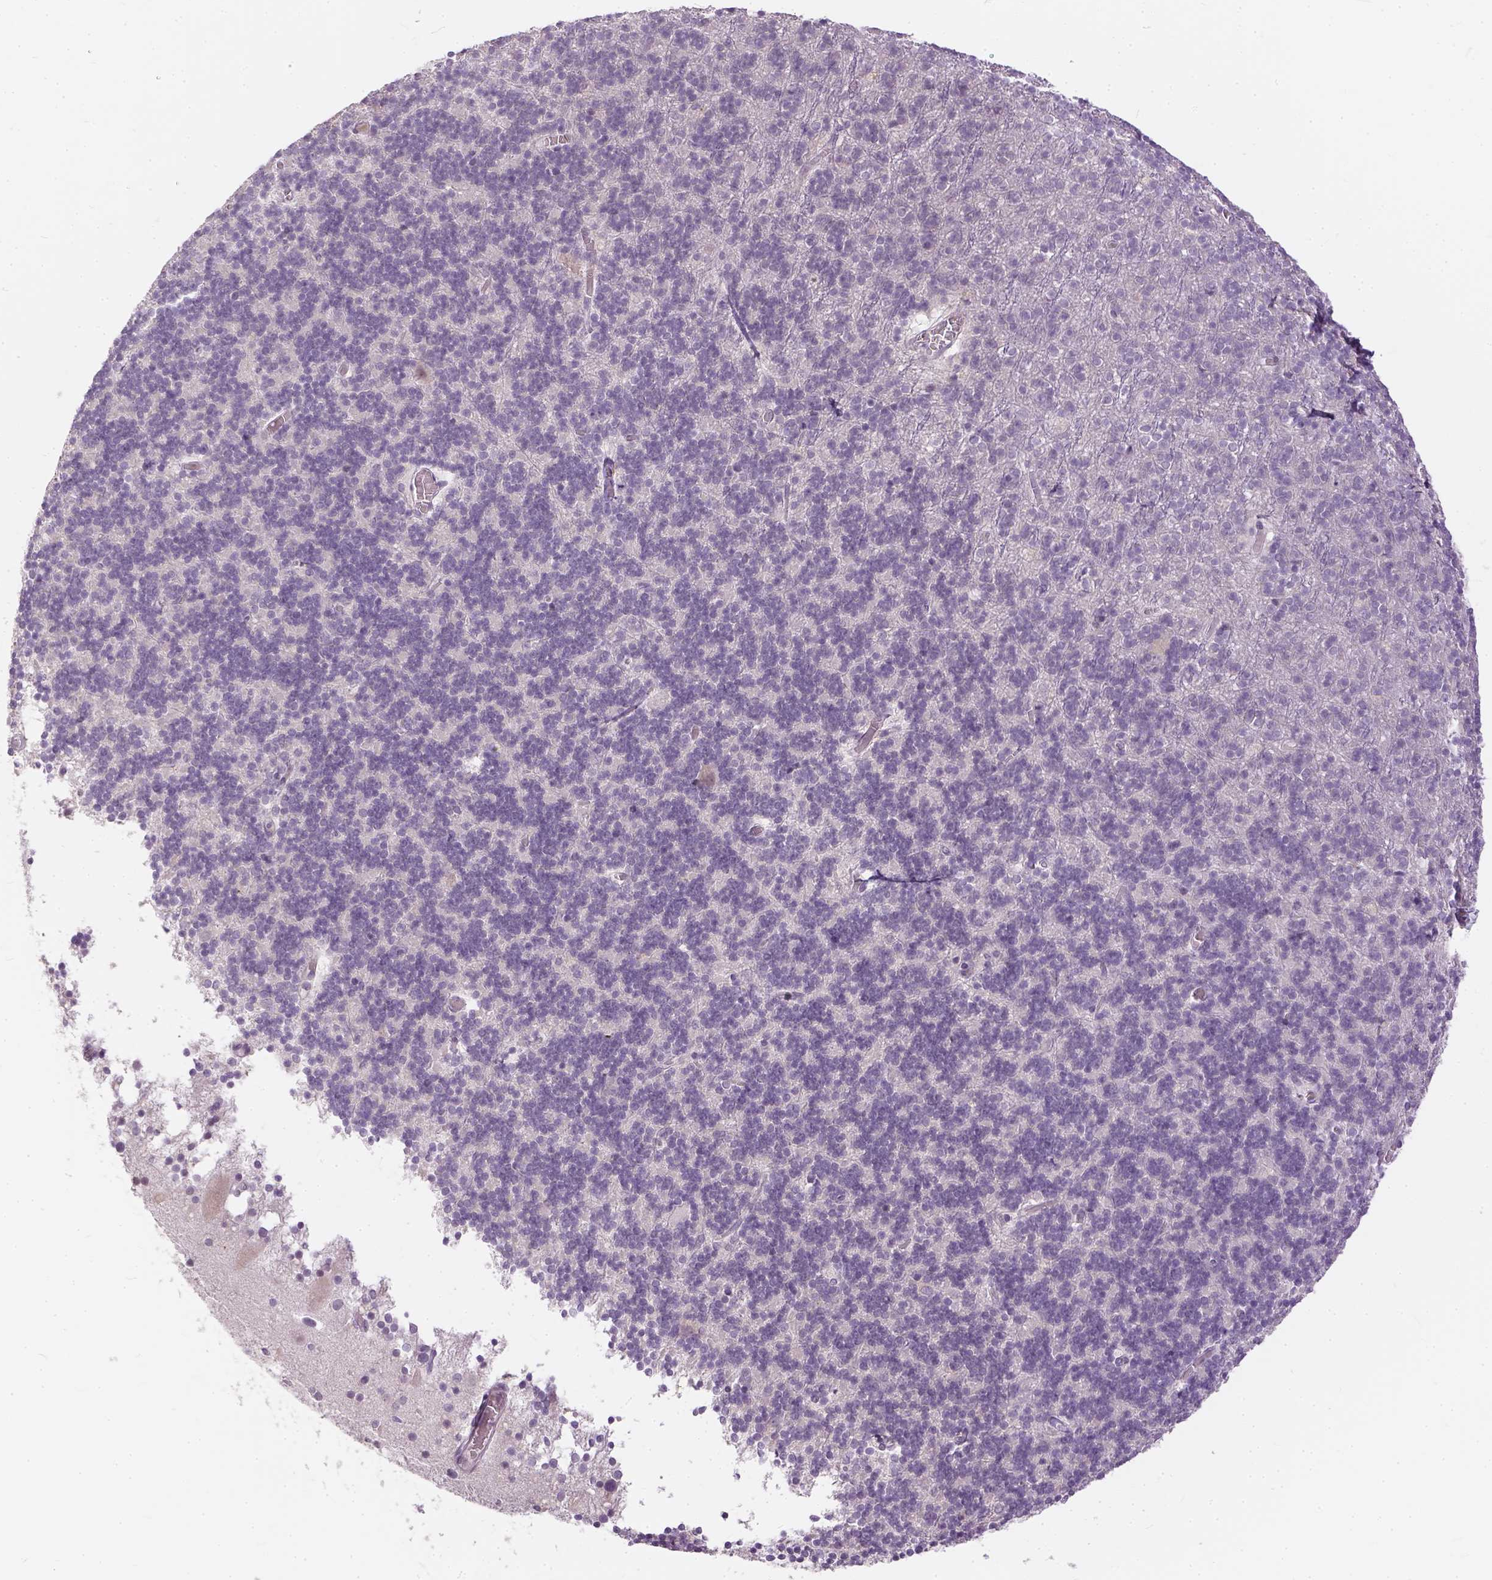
{"staining": {"intensity": "negative", "quantity": "none", "location": "none"}, "tissue": "cerebellum", "cell_type": "Cells in granular layer", "image_type": "normal", "snomed": [{"axis": "morphology", "description": "Normal tissue, NOS"}, {"axis": "topography", "description": "Cerebellum"}], "caption": "Immunohistochemical staining of benign cerebellum shows no significant expression in cells in granular layer. Nuclei are stained in blue.", "gene": "ANO2", "patient": {"sex": "male", "age": 70}}